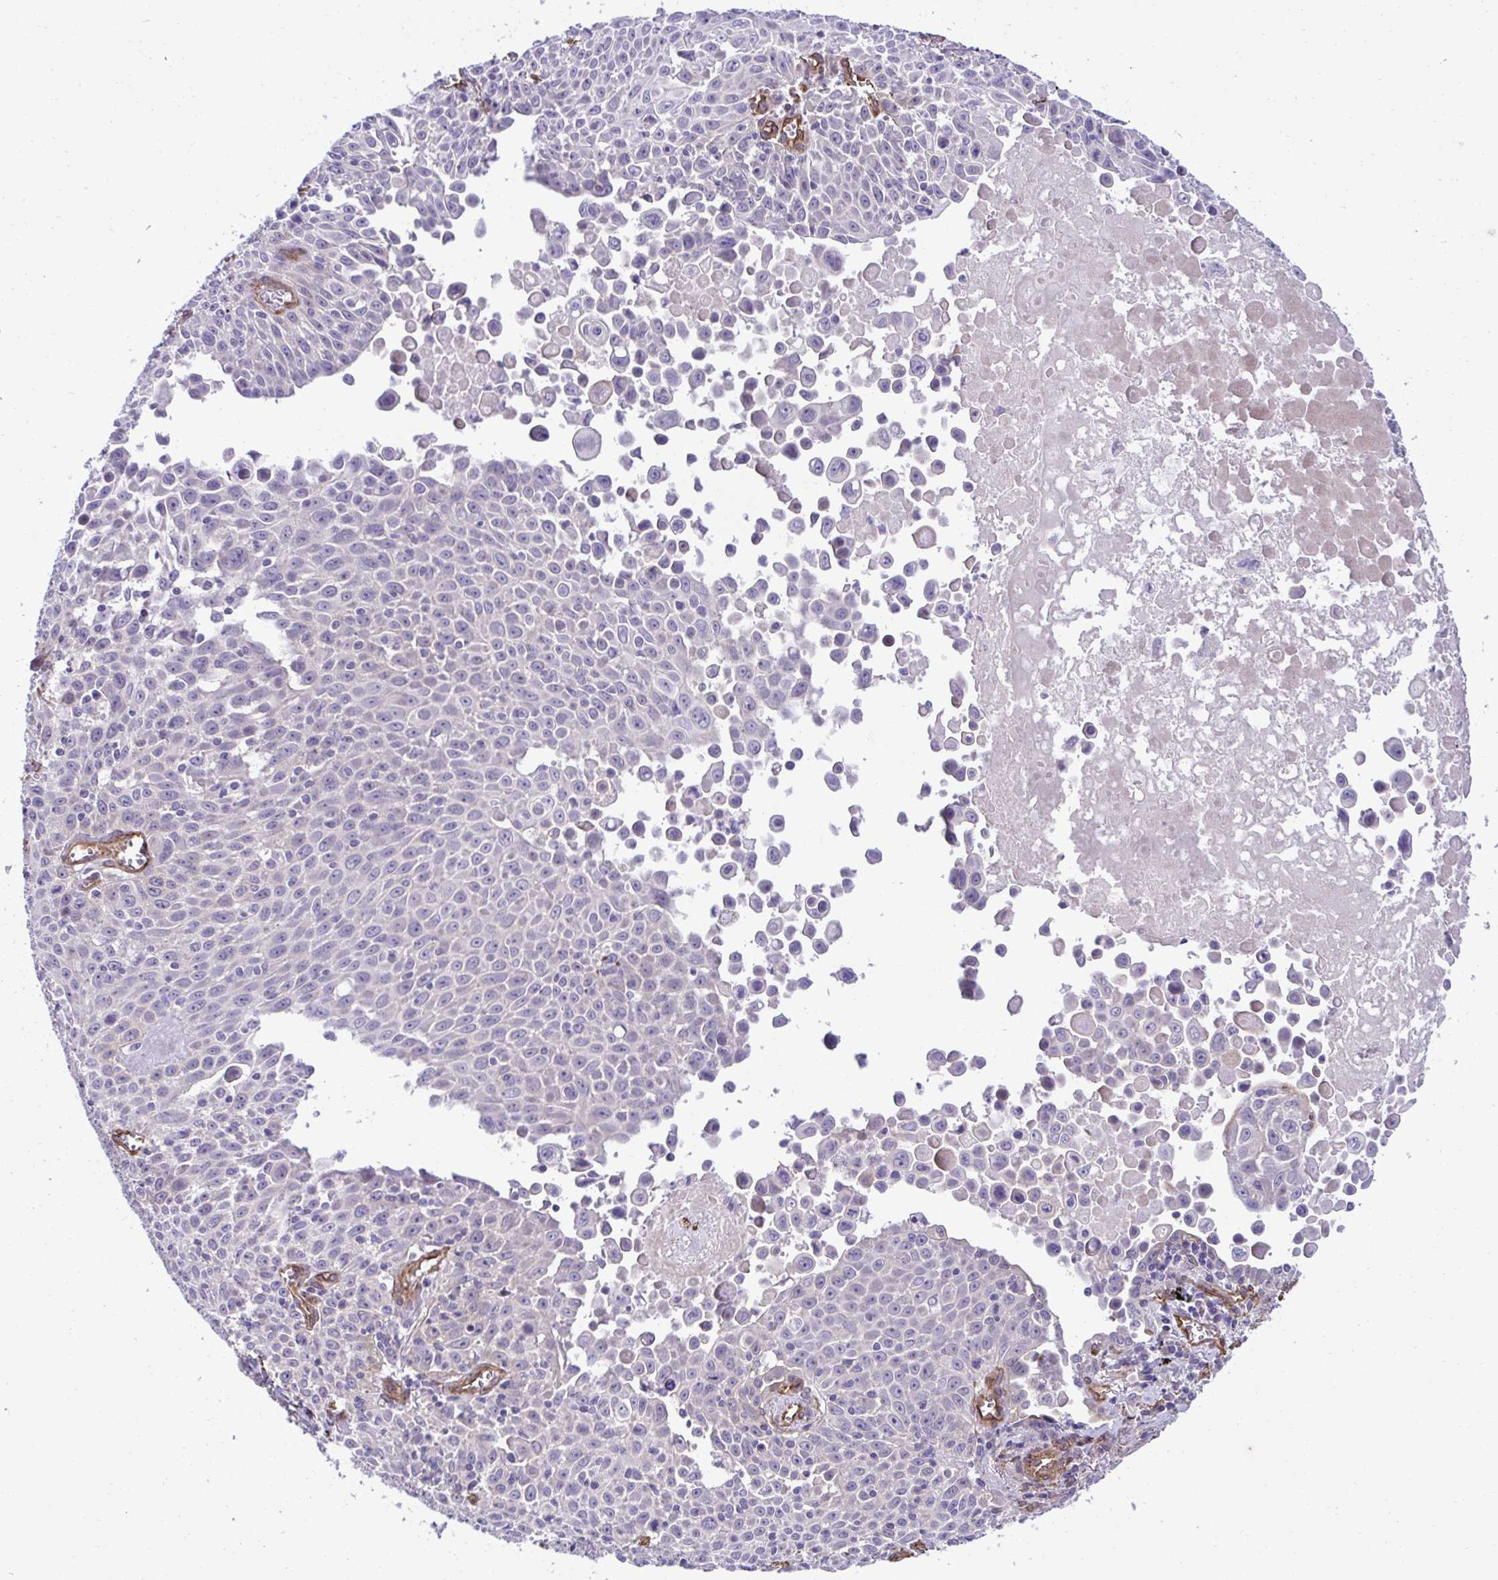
{"staining": {"intensity": "negative", "quantity": "none", "location": "none"}, "tissue": "lung cancer", "cell_type": "Tumor cells", "image_type": "cancer", "snomed": [{"axis": "morphology", "description": "Squamous cell carcinoma, NOS"}, {"axis": "morphology", "description": "Squamous cell carcinoma, metastatic, NOS"}, {"axis": "topography", "description": "Lymph node"}, {"axis": "topography", "description": "Lung"}], "caption": "The immunohistochemistry (IHC) micrograph has no significant positivity in tumor cells of squamous cell carcinoma (lung) tissue. (DAB (3,3'-diaminobenzidine) immunohistochemistry (IHC) visualized using brightfield microscopy, high magnification).", "gene": "TRIM52", "patient": {"sex": "female", "age": 62}}